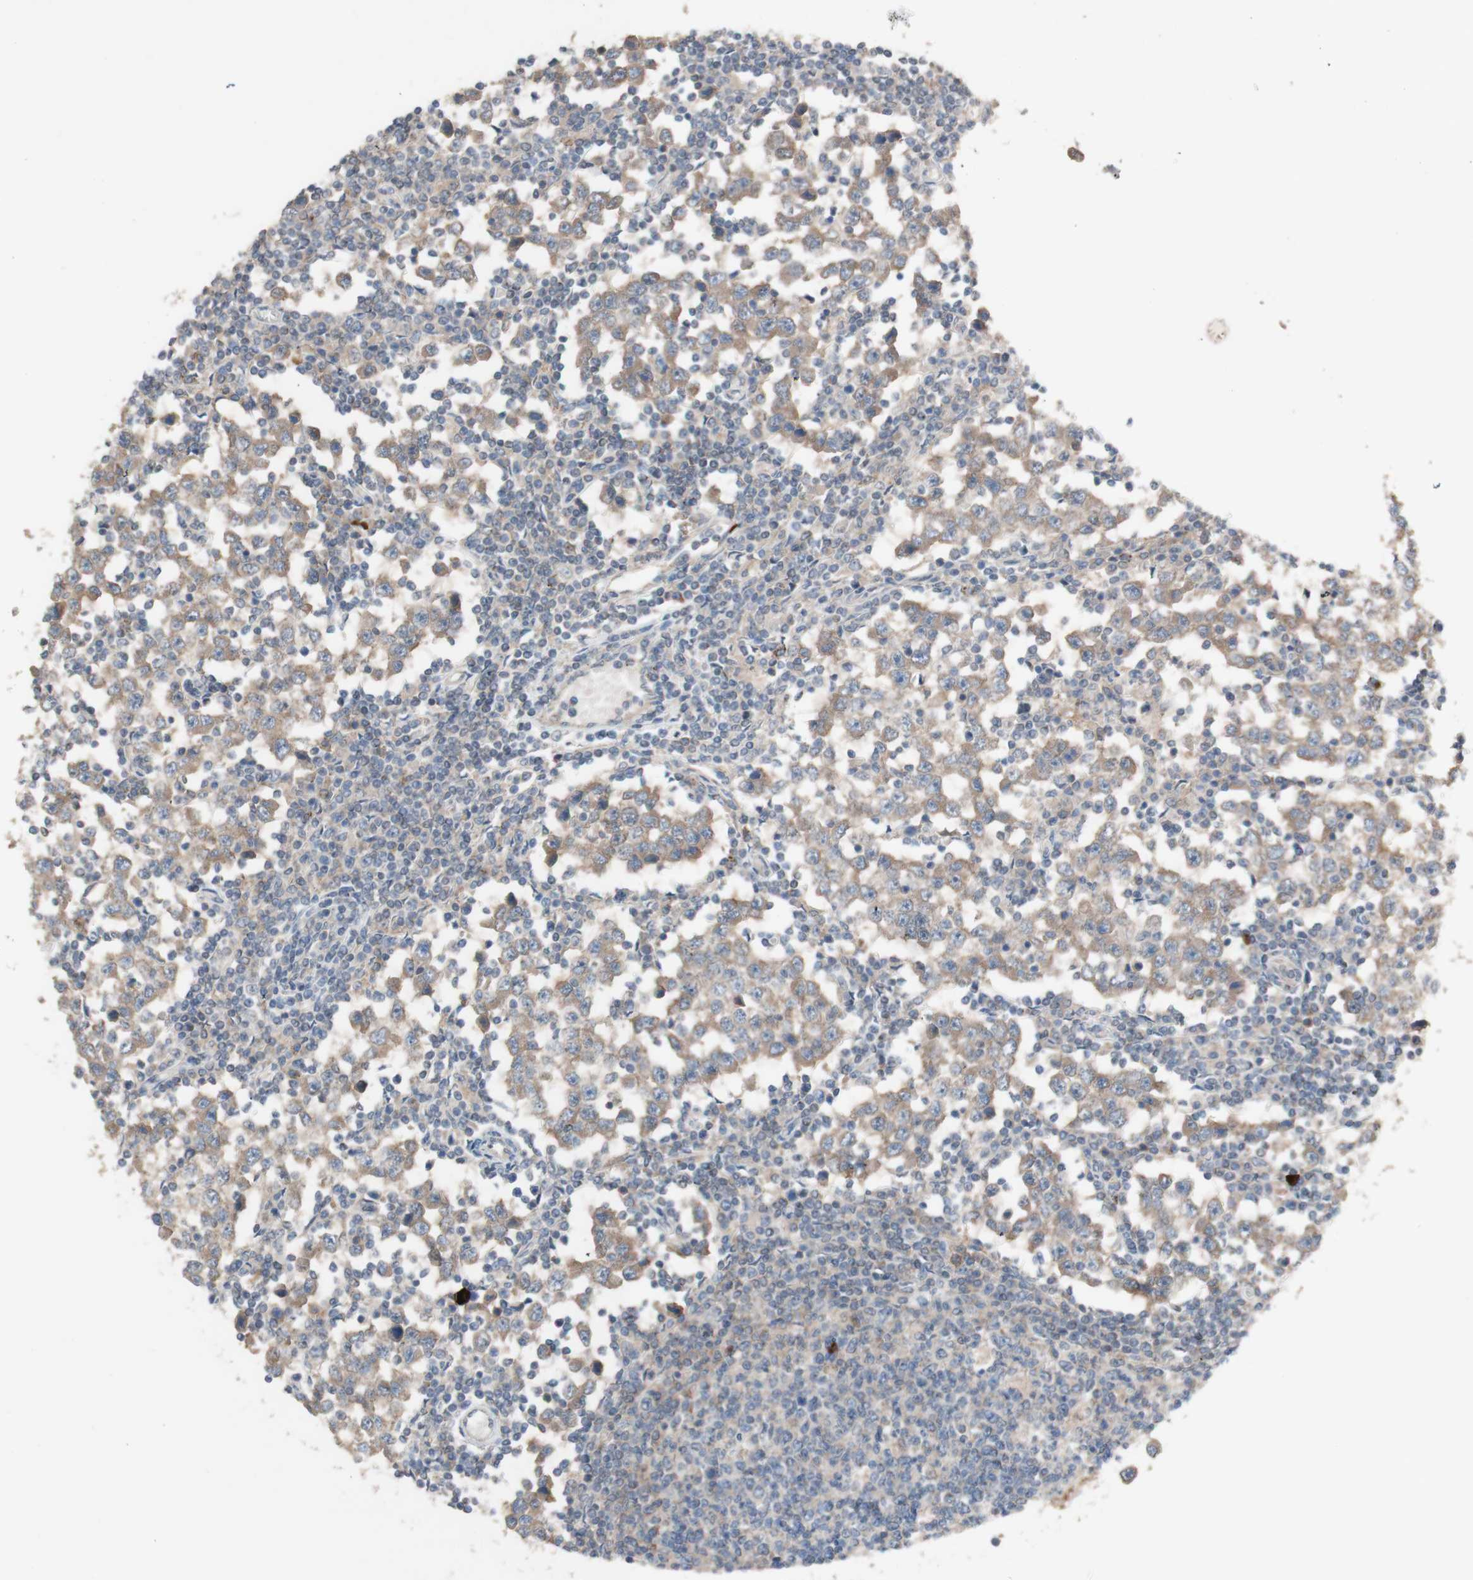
{"staining": {"intensity": "weak", "quantity": ">75%", "location": "cytoplasmic/membranous"}, "tissue": "testis cancer", "cell_type": "Tumor cells", "image_type": "cancer", "snomed": [{"axis": "morphology", "description": "Seminoma, NOS"}, {"axis": "topography", "description": "Testis"}], "caption": "Tumor cells show low levels of weak cytoplasmic/membranous positivity in about >75% of cells in human testis cancer. The staining was performed using DAB to visualize the protein expression in brown, while the nuclei were stained in blue with hematoxylin (Magnification: 20x).", "gene": "PEX2", "patient": {"sex": "male", "age": 65}}